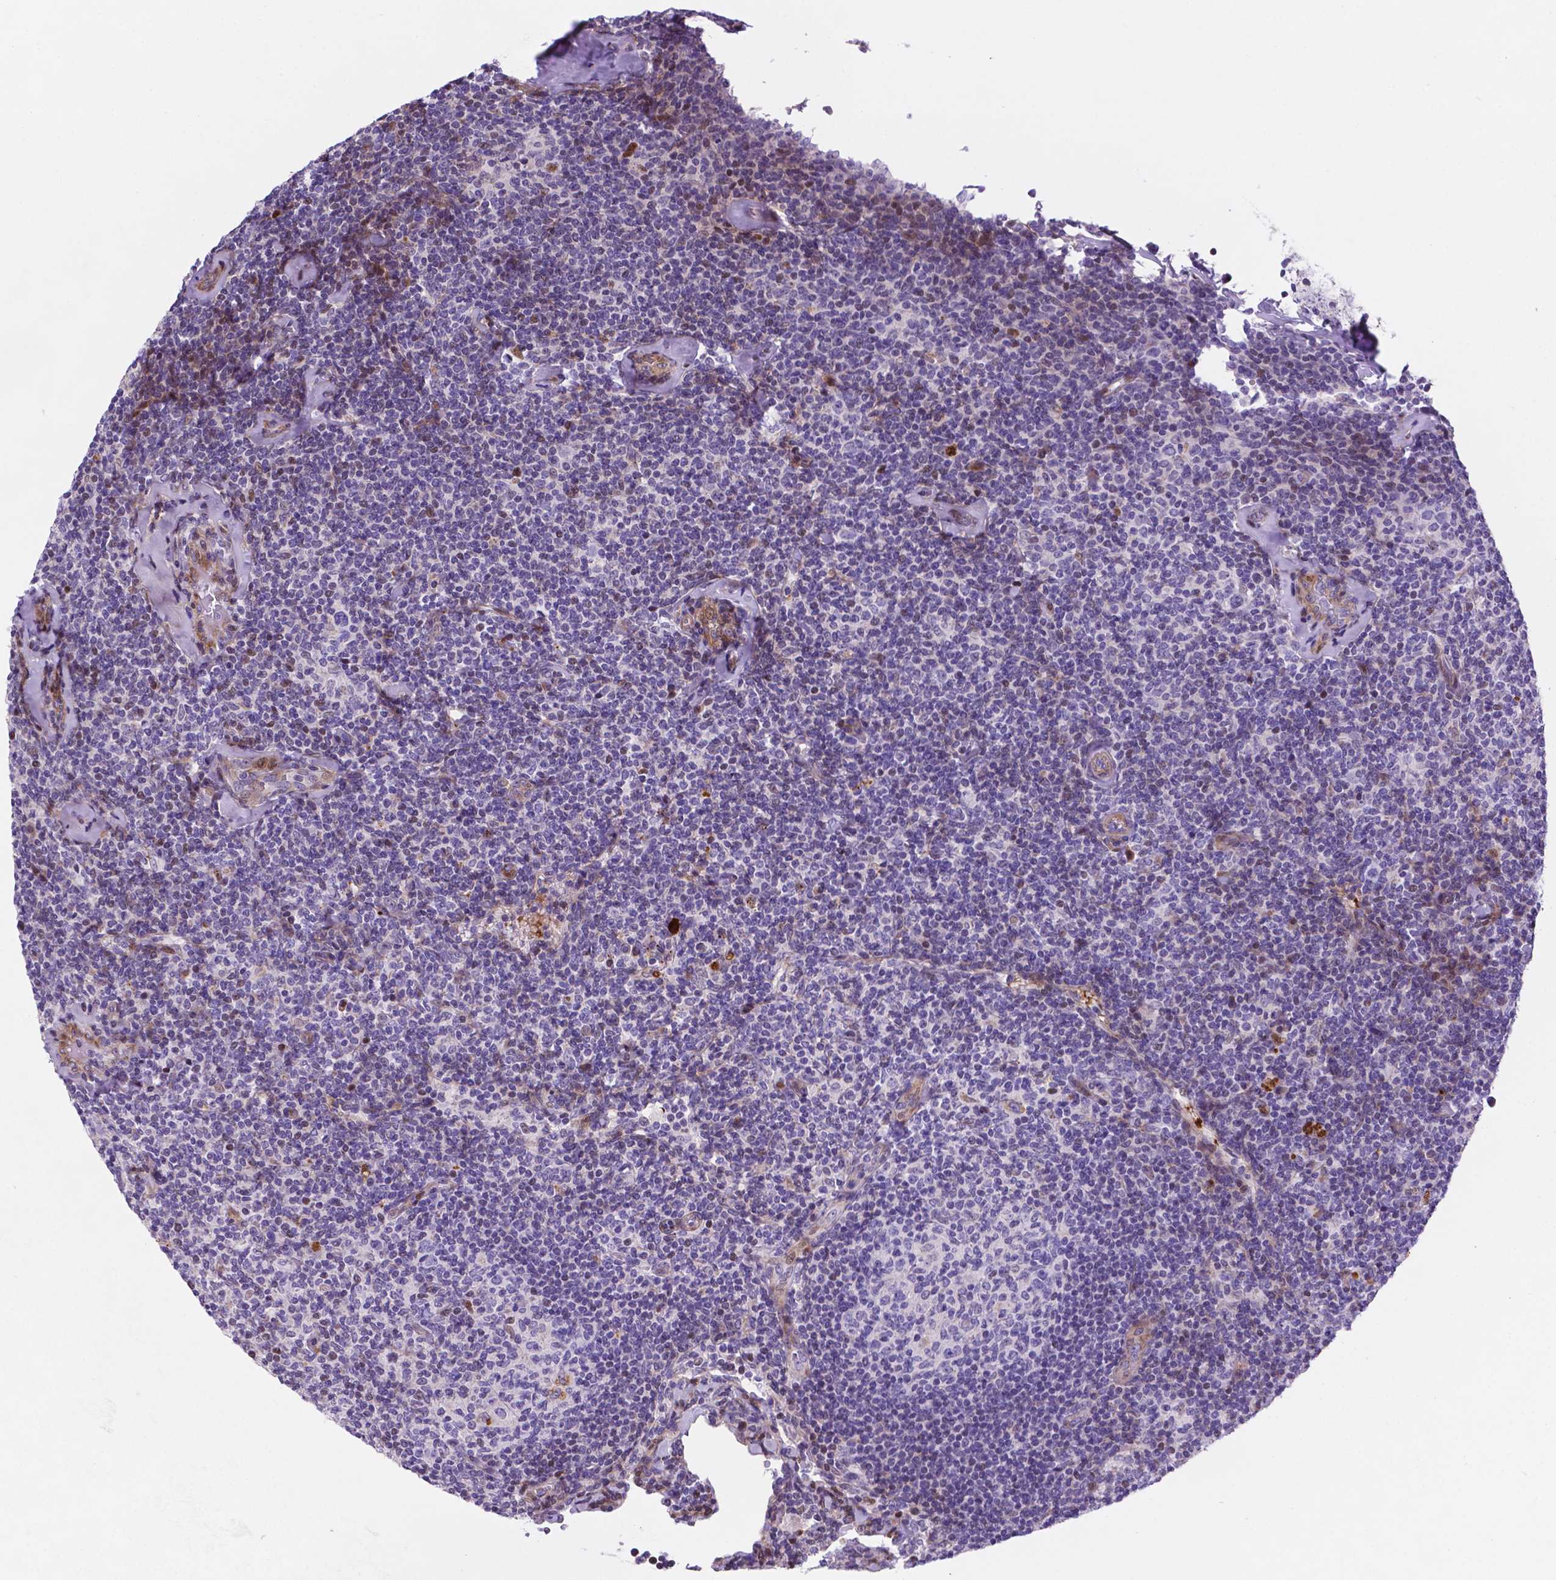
{"staining": {"intensity": "moderate", "quantity": "<25%", "location": "nuclear"}, "tissue": "lymphoma", "cell_type": "Tumor cells", "image_type": "cancer", "snomed": [{"axis": "morphology", "description": "Malignant lymphoma, non-Hodgkin's type, Low grade"}, {"axis": "topography", "description": "Lymph node"}], "caption": "A high-resolution photomicrograph shows immunohistochemistry staining of low-grade malignant lymphoma, non-Hodgkin's type, which shows moderate nuclear expression in about <25% of tumor cells.", "gene": "TM4SF20", "patient": {"sex": "female", "age": 56}}